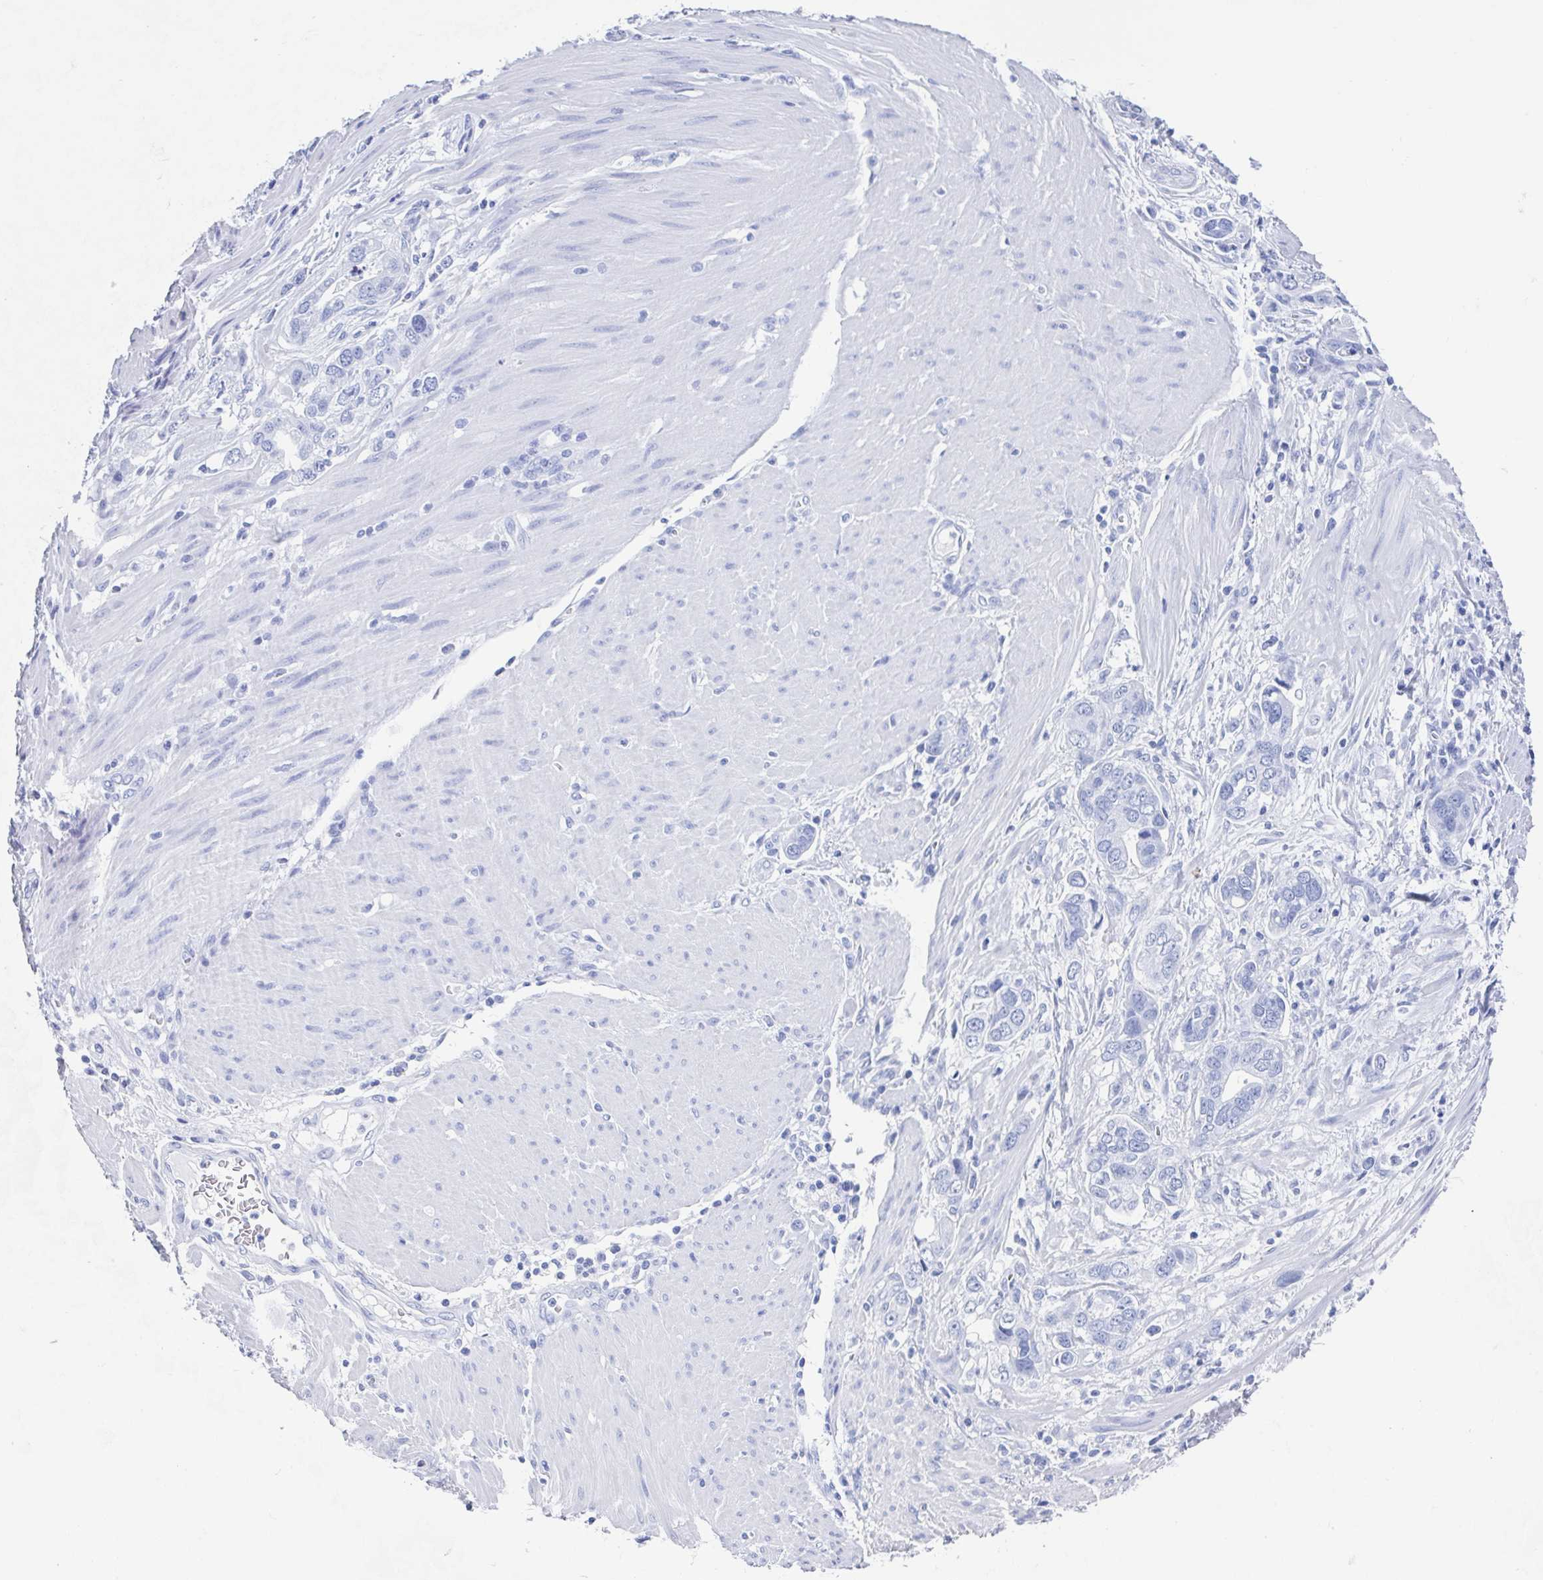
{"staining": {"intensity": "negative", "quantity": "none", "location": "none"}, "tissue": "stomach cancer", "cell_type": "Tumor cells", "image_type": "cancer", "snomed": [{"axis": "morphology", "description": "Adenocarcinoma, NOS"}, {"axis": "topography", "description": "Stomach, lower"}], "caption": "This is an immunohistochemistry histopathology image of human adenocarcinoma (stomach). There is no positivity in tumor cells.", "gene": "HDGFL1", "patient": {"sex": "female", "age": 93}}